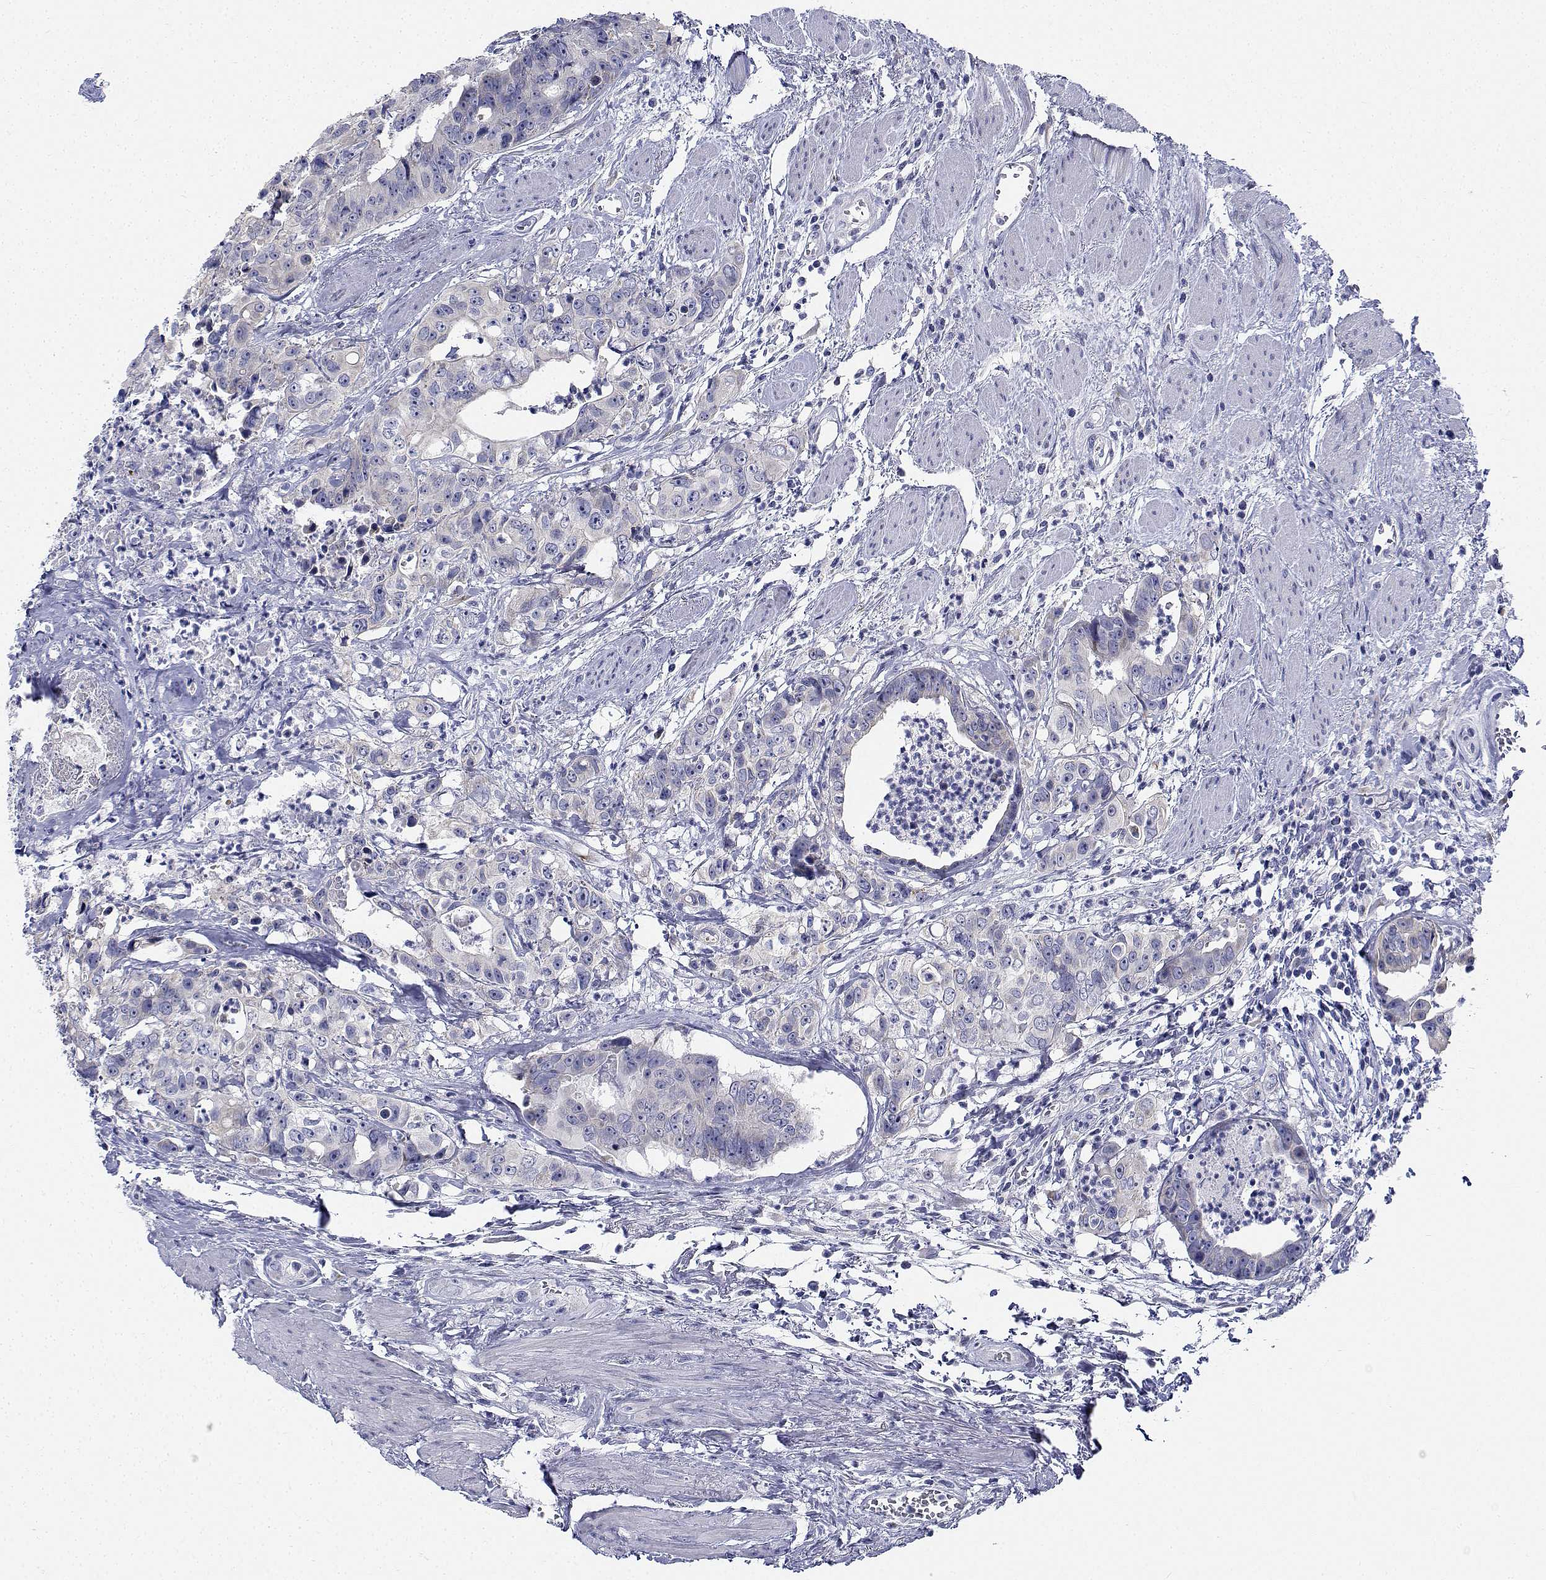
{"staining": {"intensity": "negative", "quantity": "none", "location": "none"}, "tissue": "colorectal cancer", "cell_type": "Tumor cells", "image_type": "cancer", "snomed": [{"axis": "morphology", "description": "Adenocarcinoma, NOS"}, {"axis": "topography", "description": "Rectum"}], "caption": "Tumor cells show no significant staining in colorectal cancer.", "gene": "CDHR3", "patient": {"sex": "female", "age": 62}}